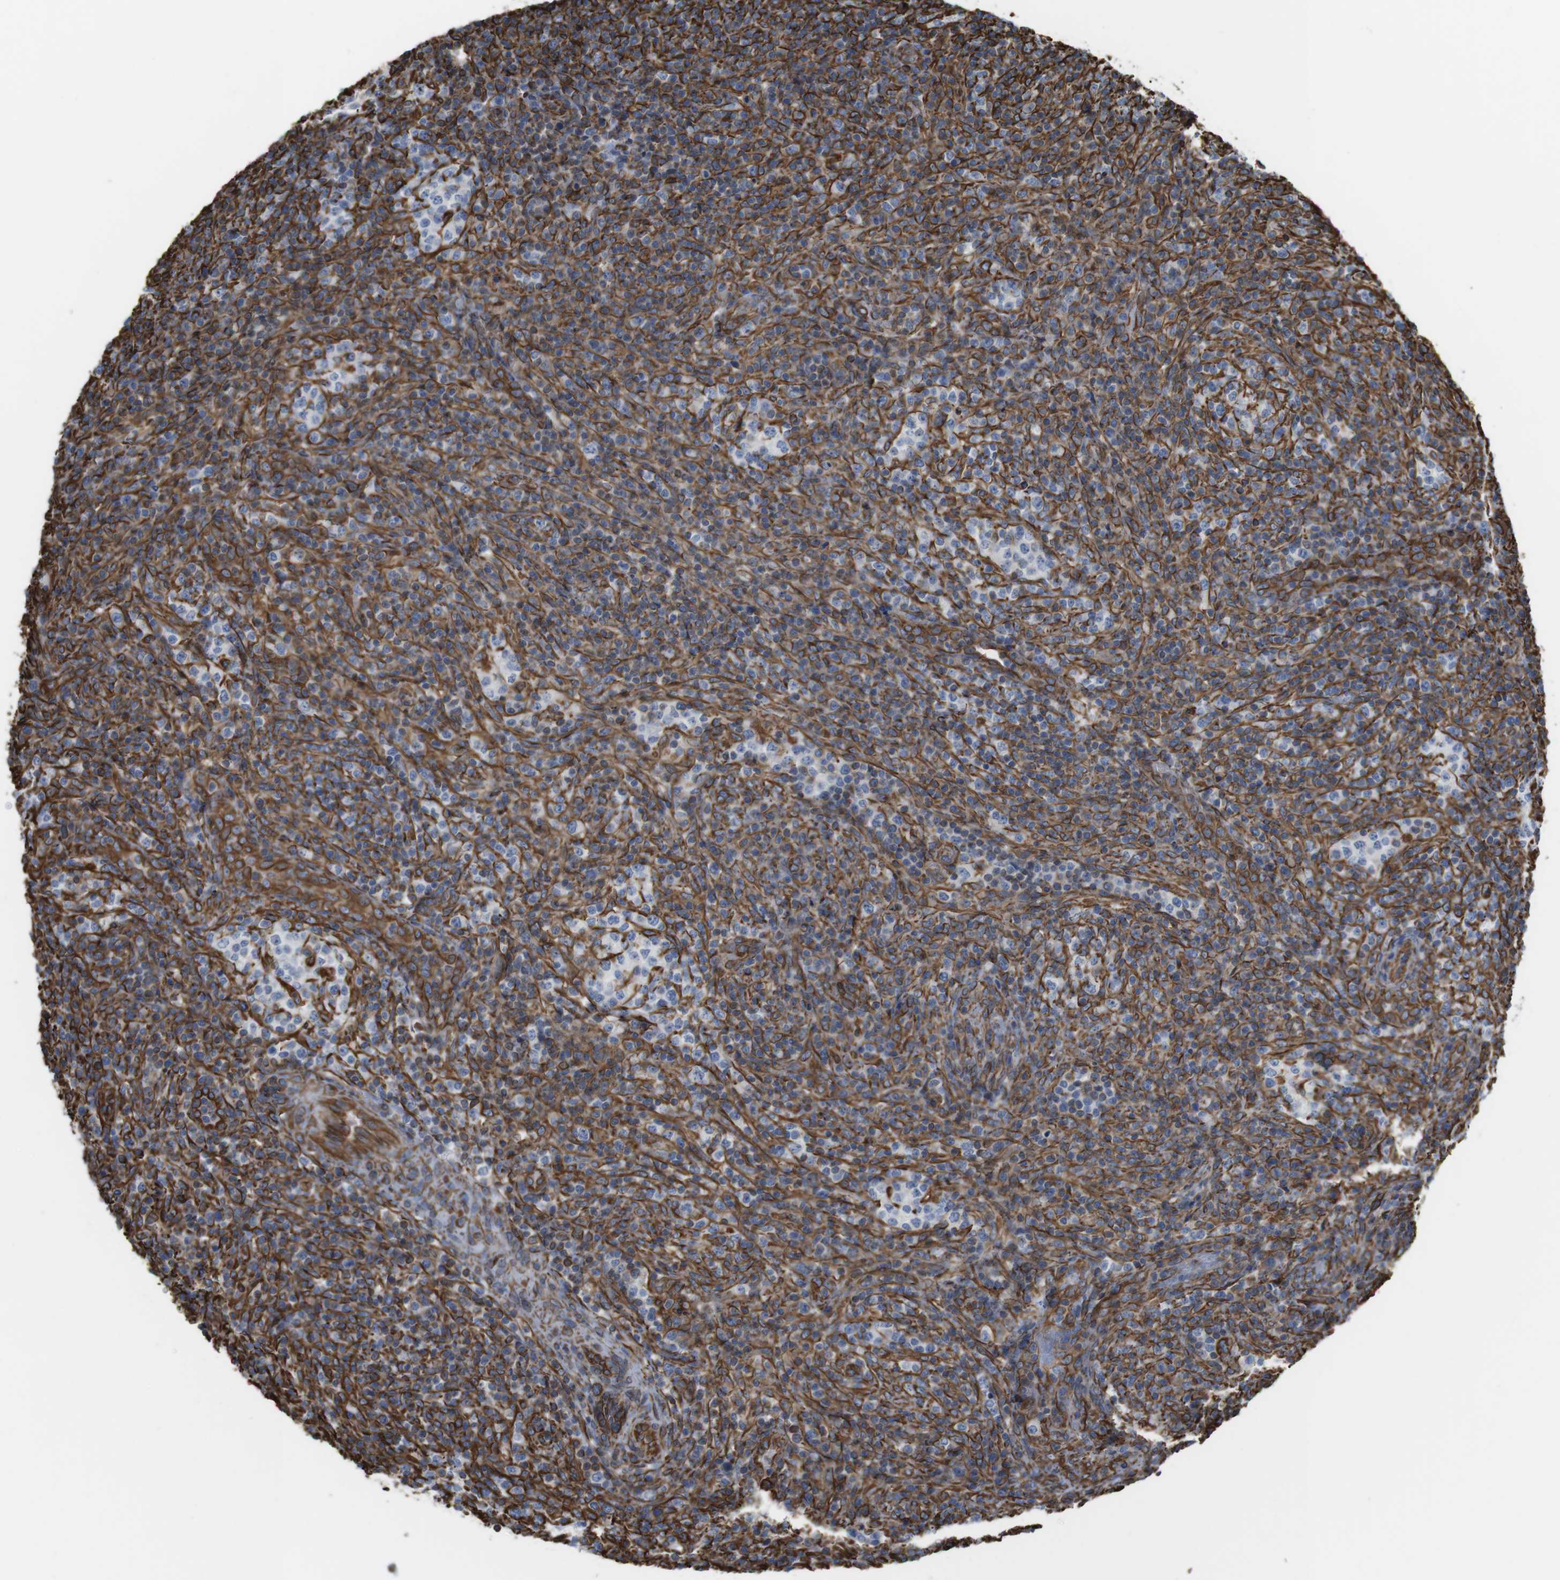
{"staining": {"intensity": "moderate", "quantity": "<25%", "location": "cytoplasmic/membranous"}, "tissue": "lymphoma", "cell_type": "Tumor cells", "image_type": "cancer", "snomed": [{"axis": "morphology", "description": "Malignant lymphoma, non-Hodgkin's type, High grade"}, {"axis": "topography", "description": "Lymph node"}], "caption": "Lymphoma stained with a brown dye shows moderate cytoplasmic/membranous positive positivity in about <25% of tumor cells.", "gene": "RALGPS1", "patient": {"sex": "female", "age": 76}}